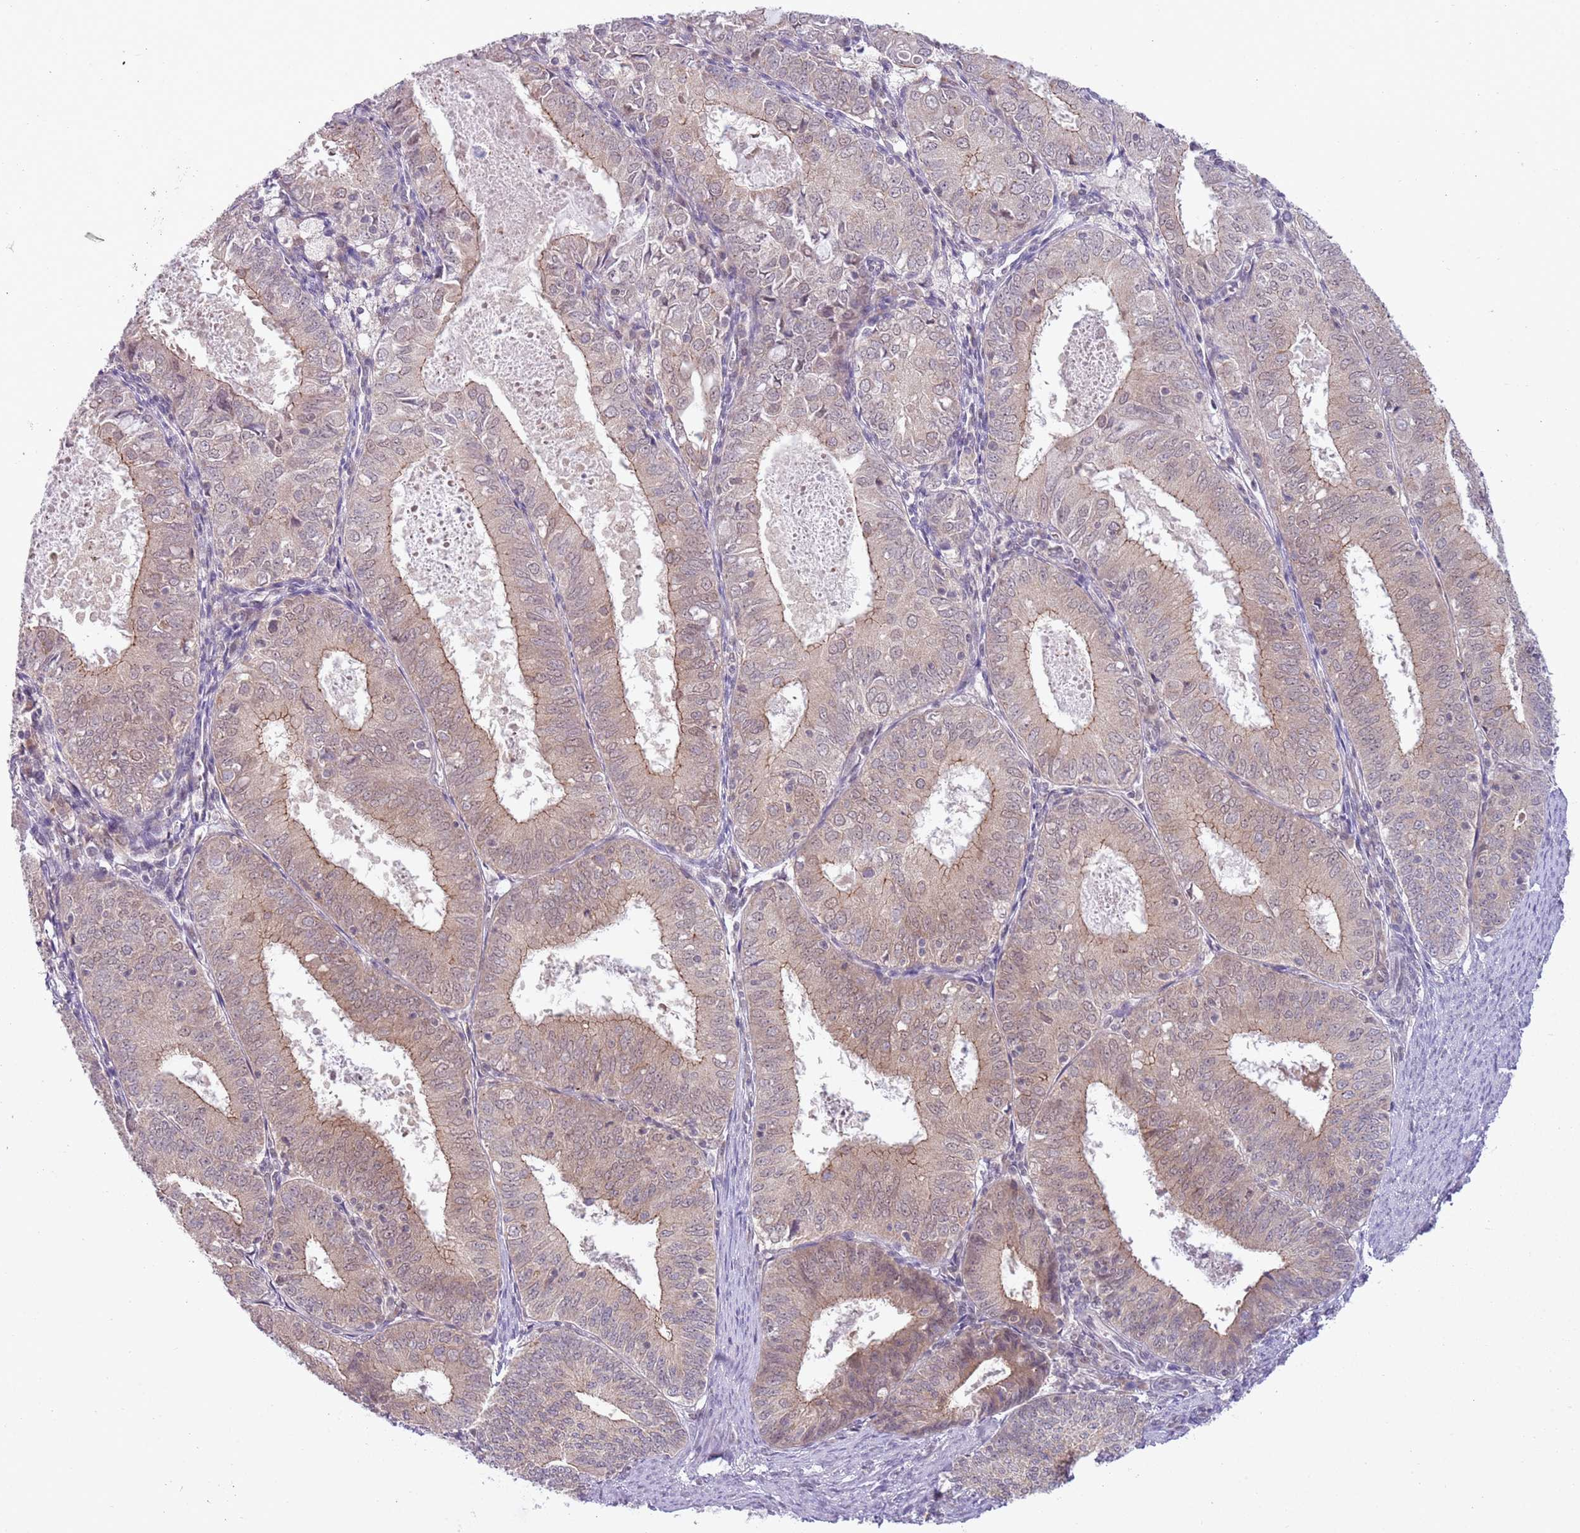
{"staining": {"intensity": "weak", "quantity": "<25%", "location": "cytoplasmic/membranous"}, "tissue": "endometrial cancer", "cell_type": "Tumor cells", "image_type": "cancer", "snomed": [{"axis": "morphology", "description": "Adenocarcinoma, NOS"}, {"axis": "topography", "description": "Endometrium"}], "caption": "The histopathology image exhibits no significant staining in tumor cells of adenocarcinoma (endometrial).", "gene": "TM2D1", "patient": {"sex": "female", "age": 57}}